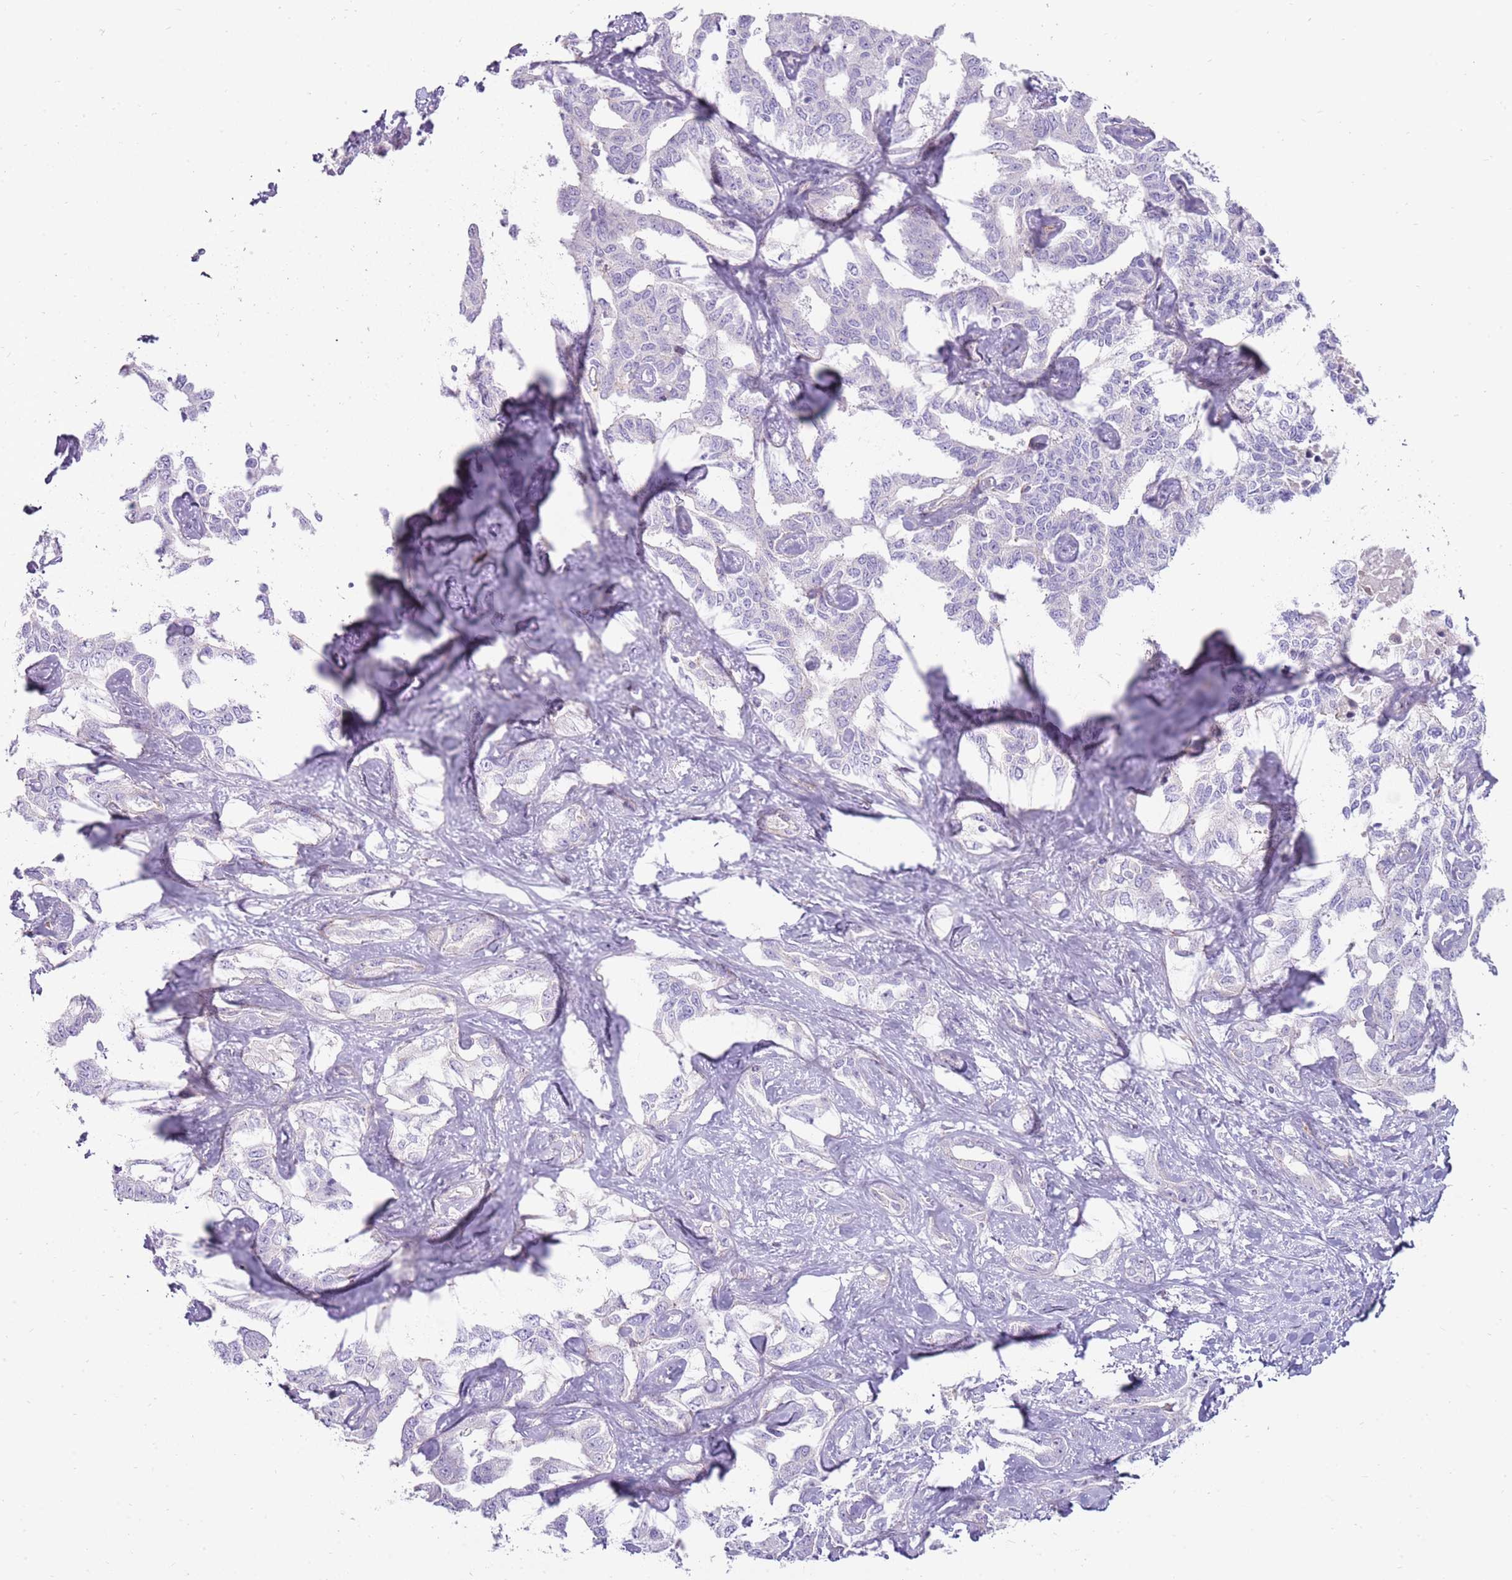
{"staining": {"intensity": "negative", "quantity": "none", "location": "none"}, "tissue": "liver cancer", "cell_type": "Tumor cells", "image_type": "cancer", "snomed": [{"axis": "morphology", "description": "Cholangiocarcinoma"}, {"axis": "topography", "description": "Liver"}], "caption": "Immunohistochemistry (IHC) histopathology image of liver cancer stained for a protein (brown), which demonstrates no staining in tumor cells.", "gene": "MCUB", "patient": {"sex": "male", "age": 59}}